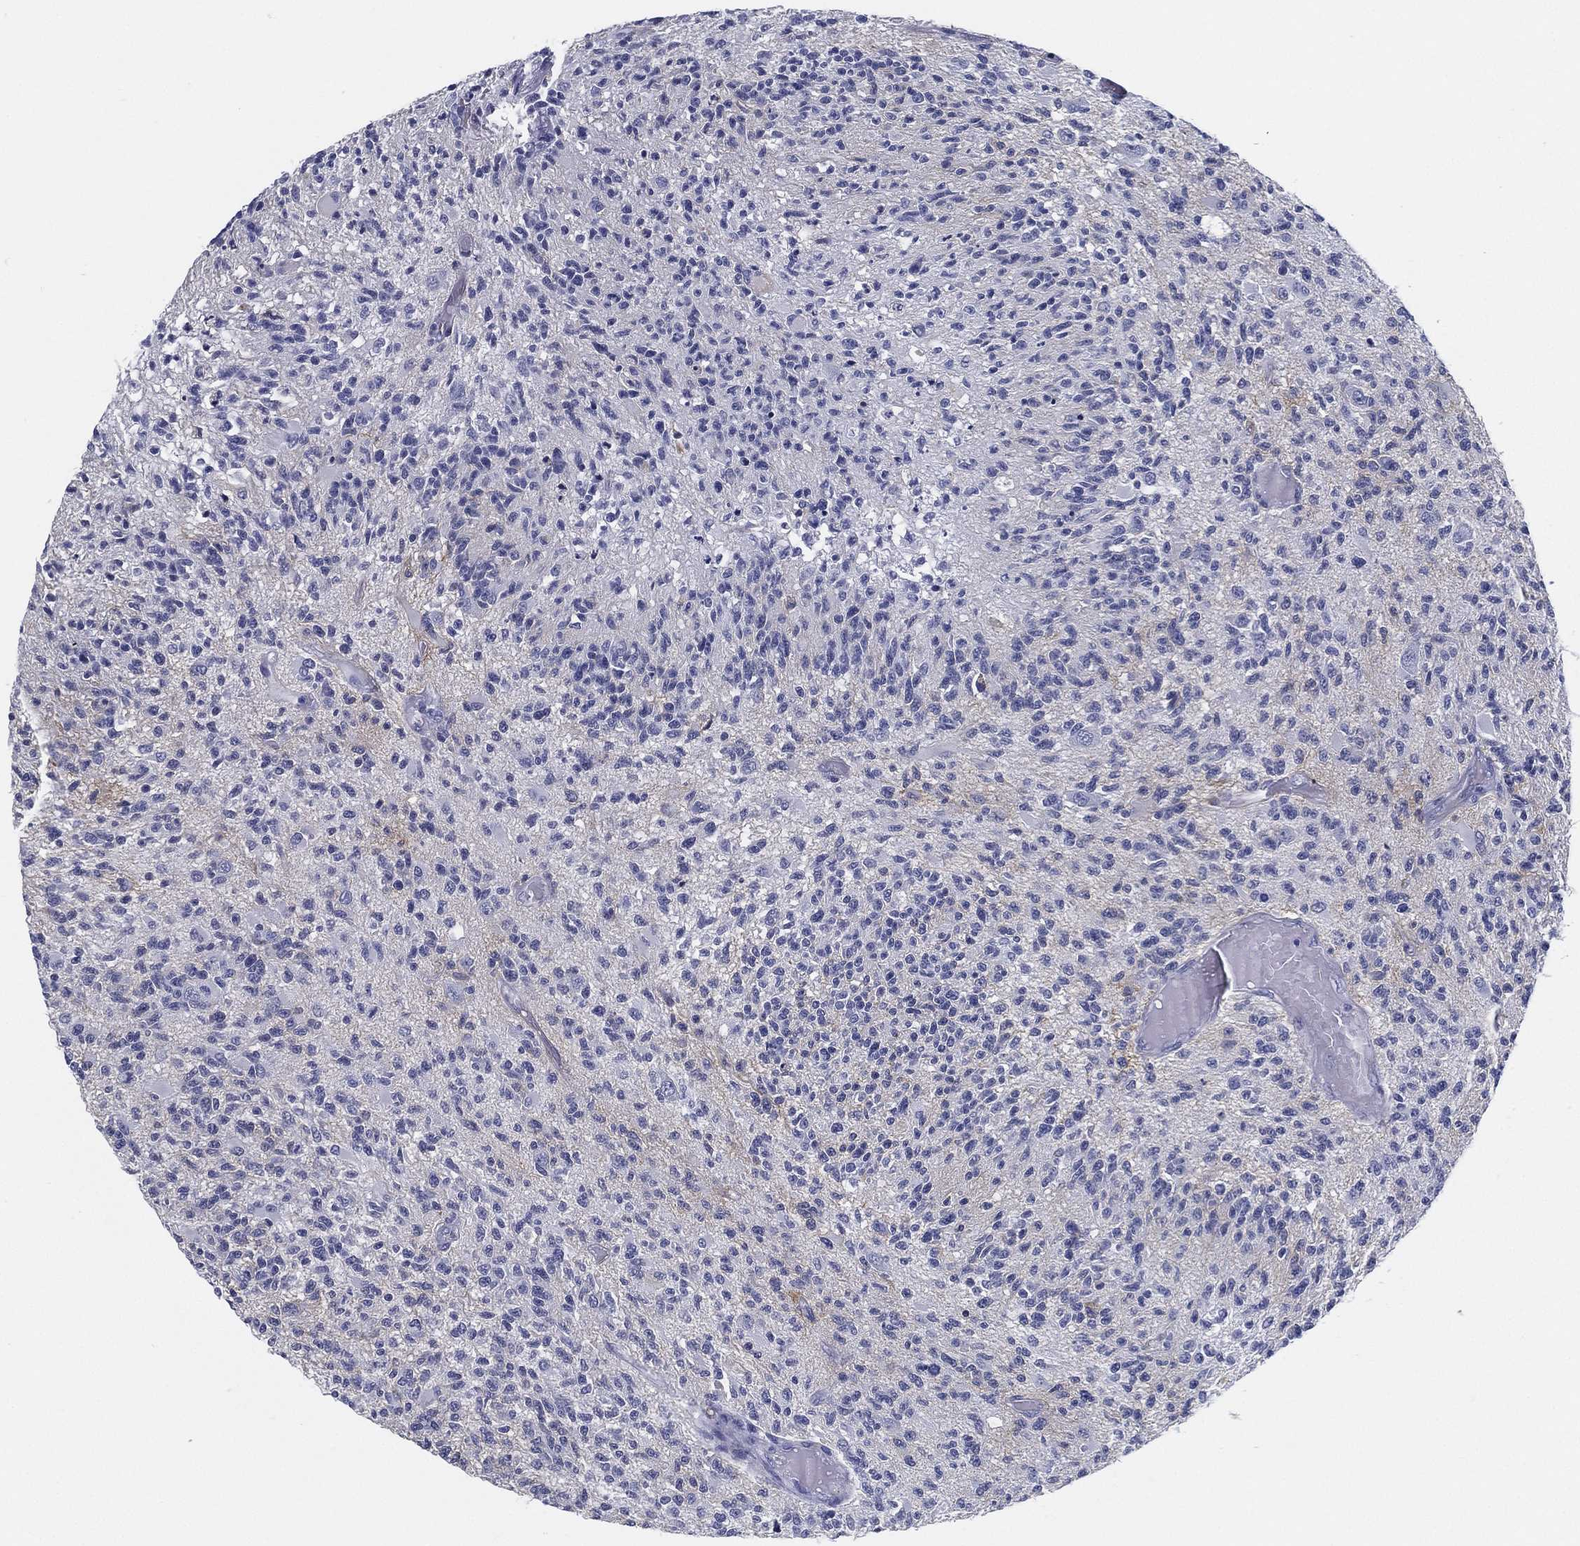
{"staining": {"intensity": "negative", "quantity": "none", "location": "none"}, "tissue": "glioma", "cell_type": "Tumor cells", "image_type": "cancer", "snomed": [{"axis": "morphology", "description": "Glioma, malignant, High grade"}, {"axis": "topography", "description": "Brain"}], "caption": "DAB (3,3'-diaminobenzidine) immunohistochemical staining of human malignant high-grade glioma displays no significant expression in tumor cells. (DAB IHC visualized using brightfield microscopy, high magnification).", "gene": "ATP1B2", "patient": {"sex": "female", "age": 63}}